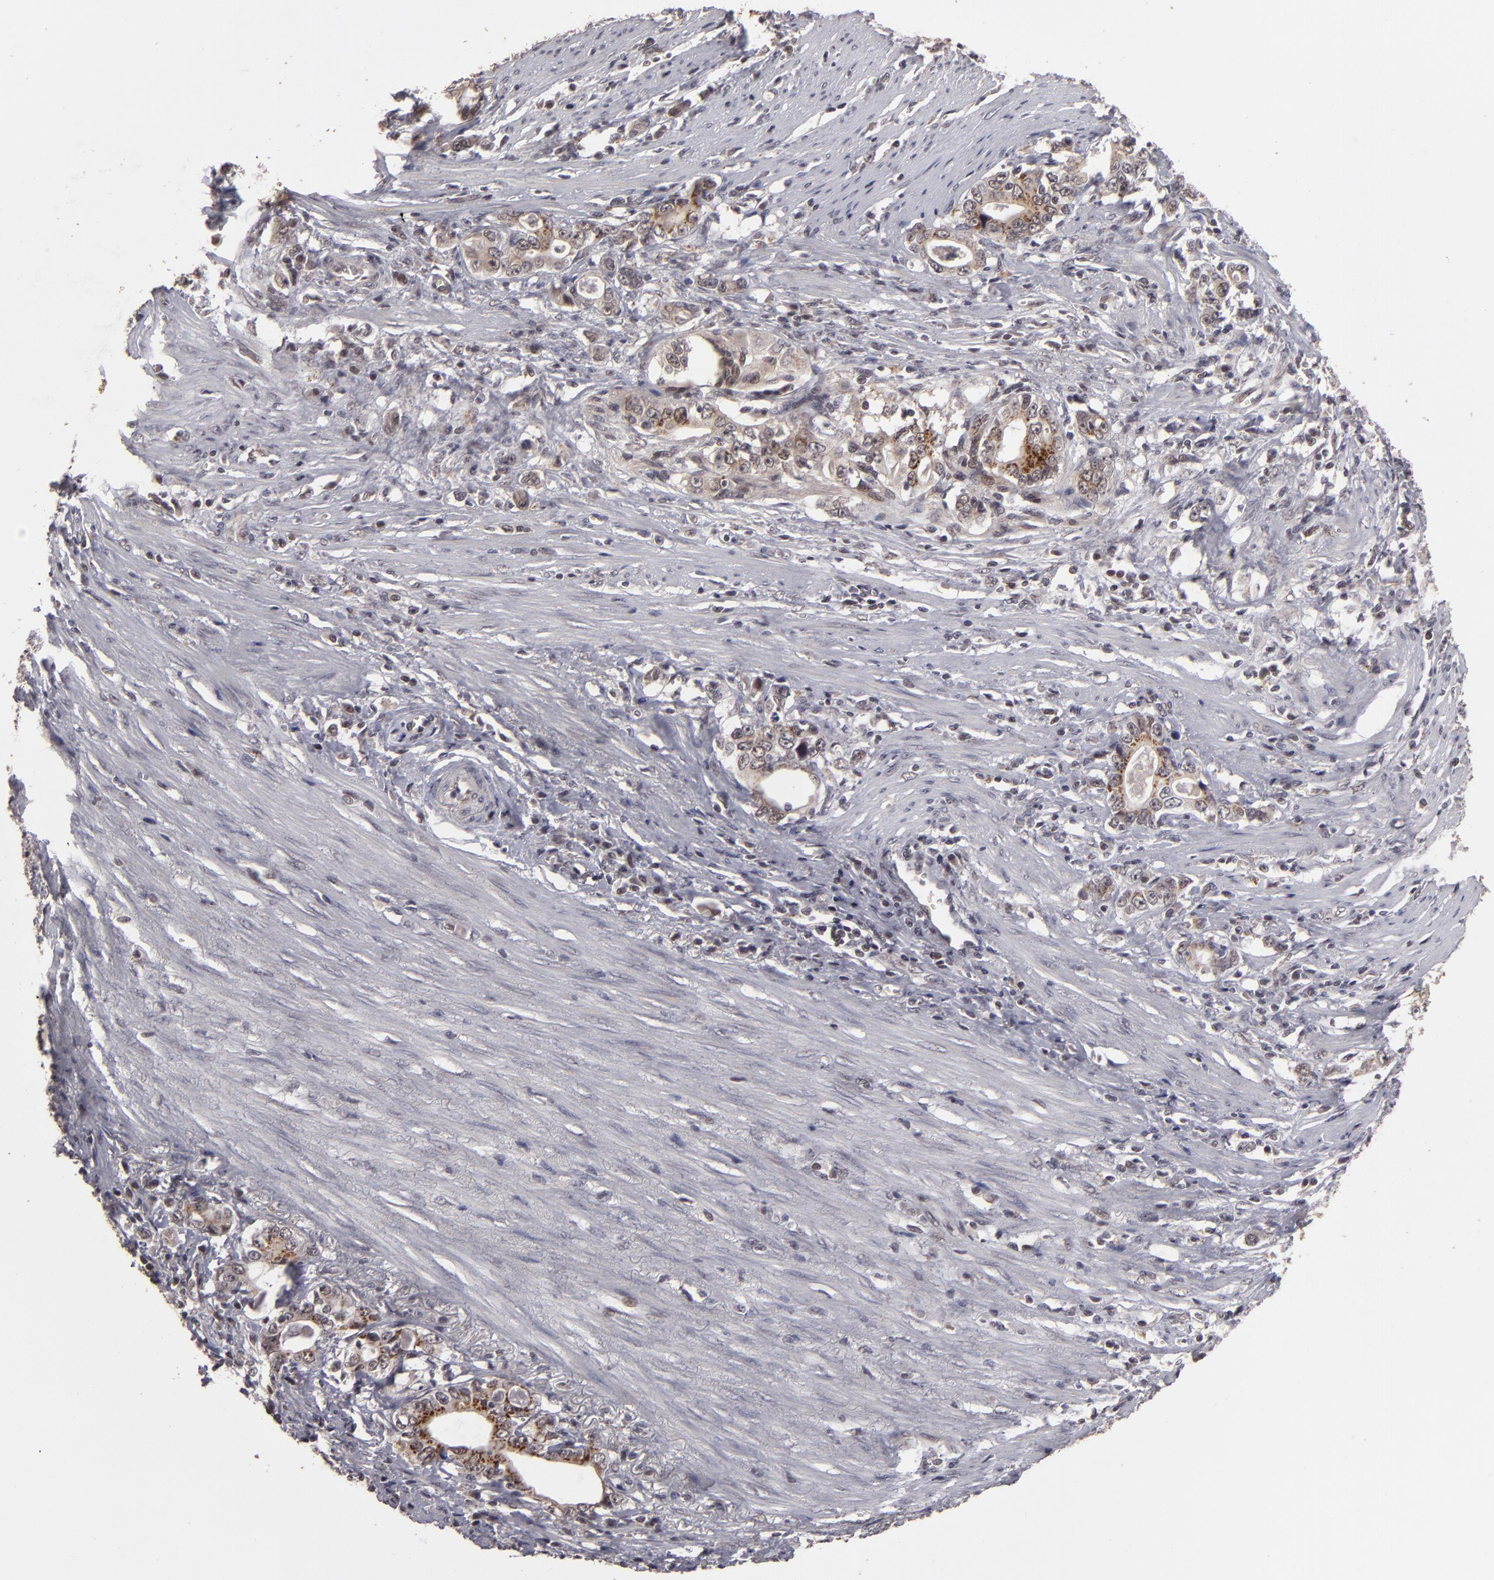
{"staining": {"intensity": "weak", "quantity": "<25%", "location": "cytoplasmic/membranous"}, "tissue": "stomach cancer", "cell_type": "Tumor cells", "image_type": "cancer", "snomed": [{"axis": "morphology", "description": "Adenocarcinoma, NOS"}, {"axis": "topography", "description": "Stomach, lower"}], "caption": "DAB immunohistochemical staining of stomach cancer (adenocarcinoma) exhibits no significant staining in tumor cells. The staining is performed using DAB (3,3'-diaminobenzidine) brown chromogen with nuclei counter-stained in using hematoxylin.", "gene": "DFFA", "patient": {"sex": "female", "age": 72}}